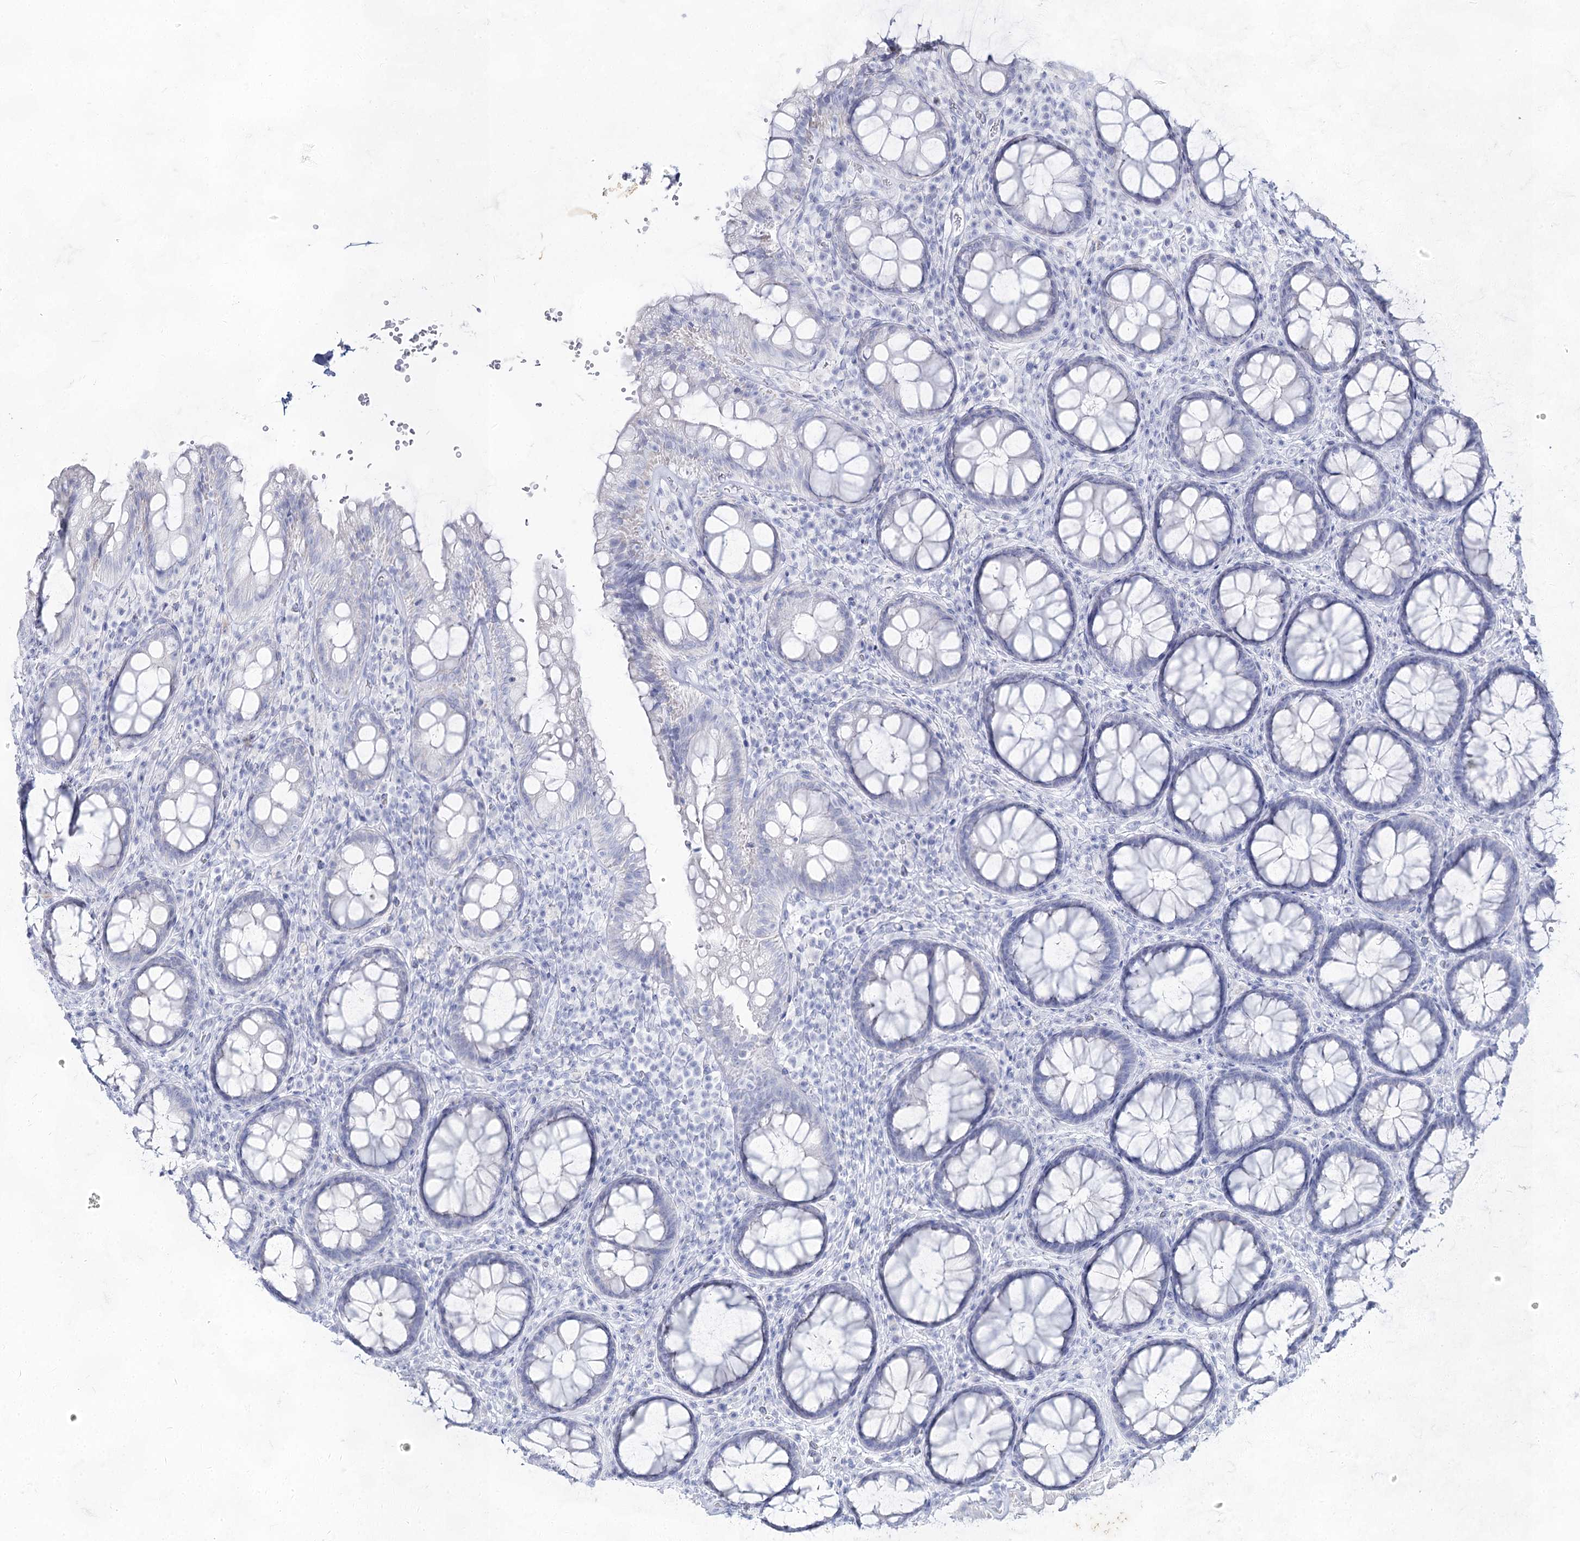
{"staining": {"intensity": "negative", "quantity": "none", "location": "none"}, "tissue": "rectum", "cell_type": "Glandular cells", "image_type": "normal", "snomed": [{"axis": "morphology", "description": "Normal tissue, NOS"}, {"axis": "topography", "description": "Rectum"}], "caption": "Glandular cells are negative for protein expression in benign human rectum.", "gene": "ACRV1", "patient": {"sex": "male", "age": 83}}